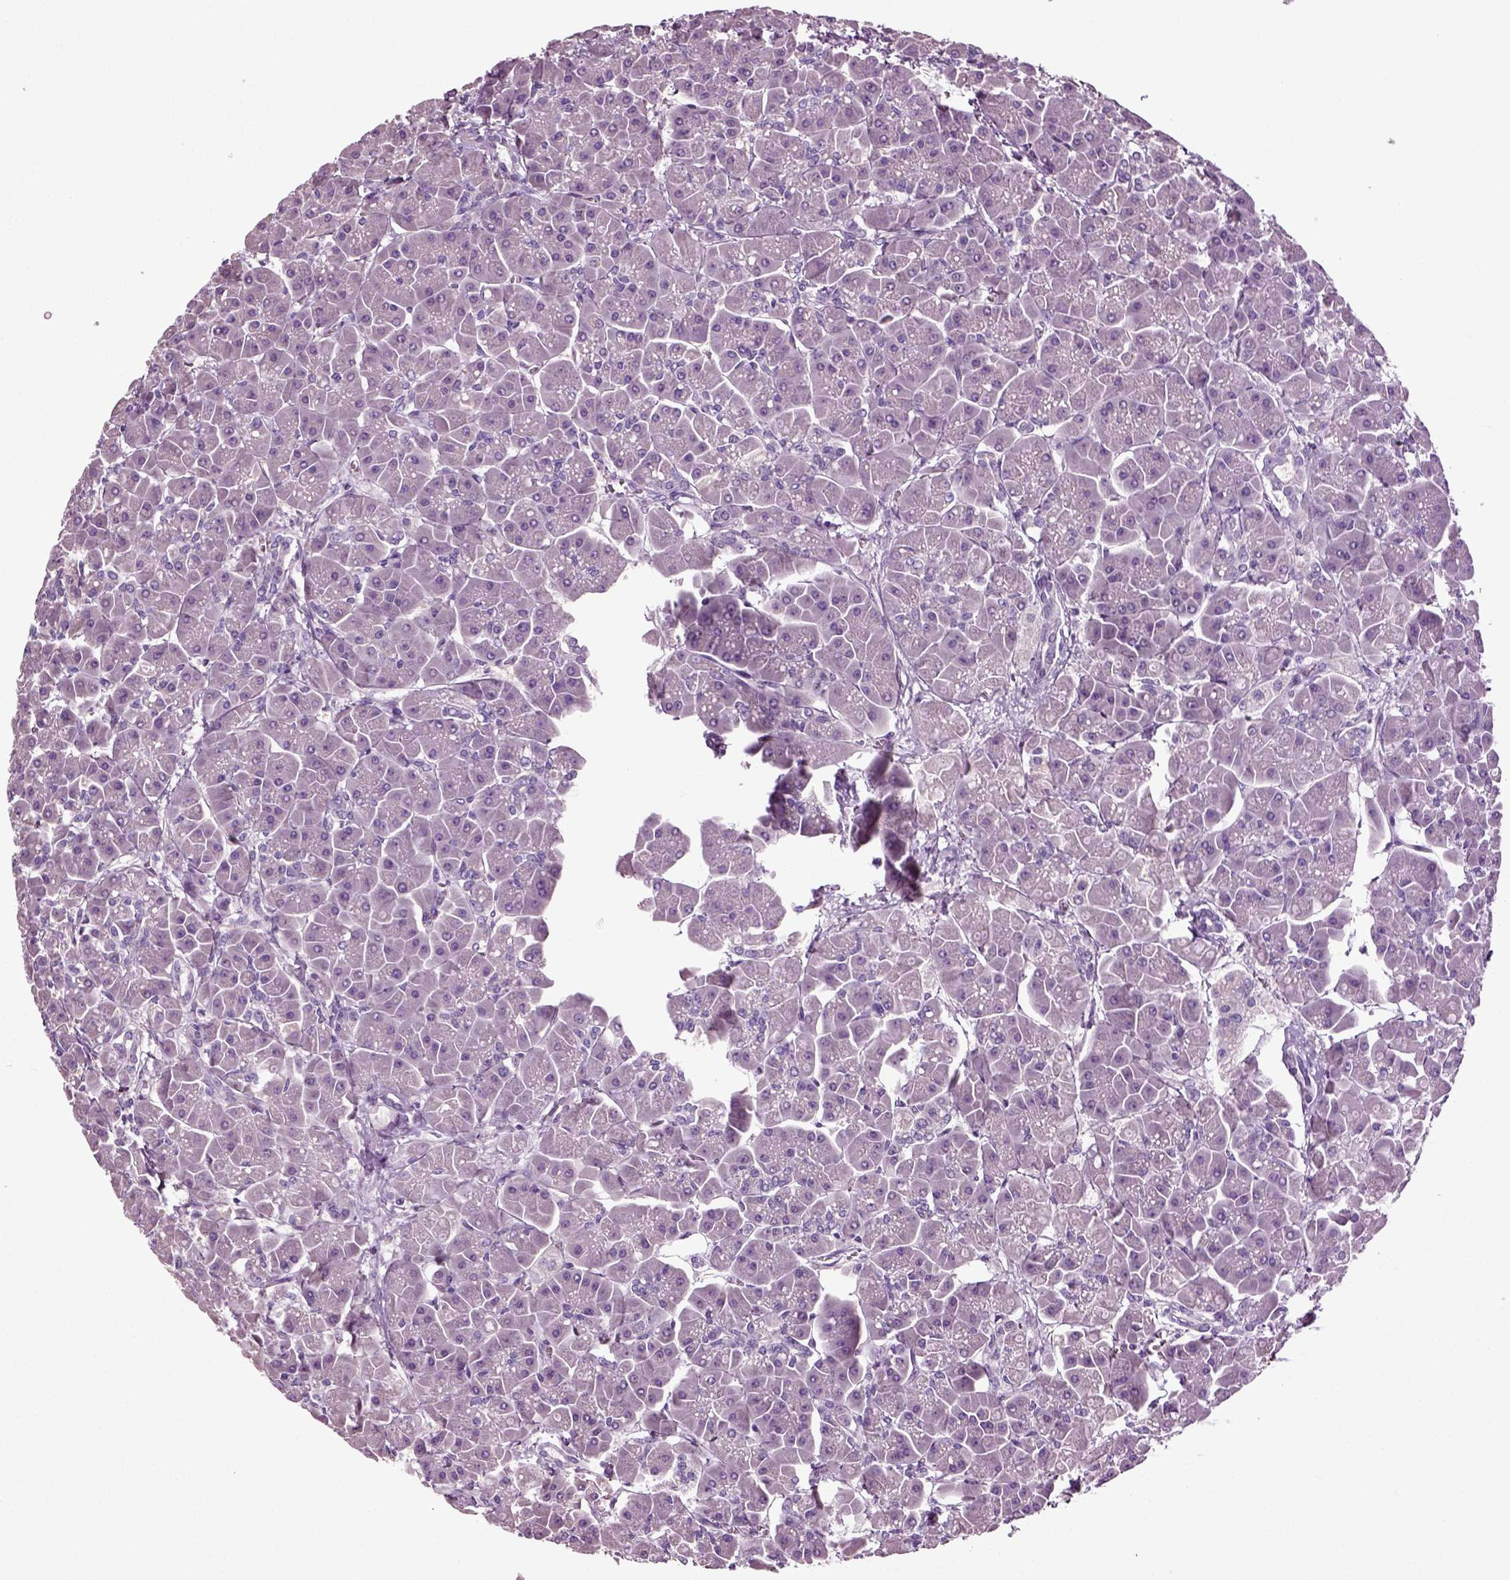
{"staining": {"intensity": "negative", "quantity": "none", "location": "none"}, "tissue": "pancreas", "cell_type": "Exocrine glandular cells", "image_type": "normal", "snomed": [{"axis": "morphology", "description": "Normal tissue, NOS"}, {"axis": "topography", "description": "Pancreas"}], "caption": "Unremarkable pancreas was stained to show a protein in brown. There is no significant expression in exocrine glandular cells.", "gene": "DNAH10", "patient": {"sex": "male", "age": 70}}